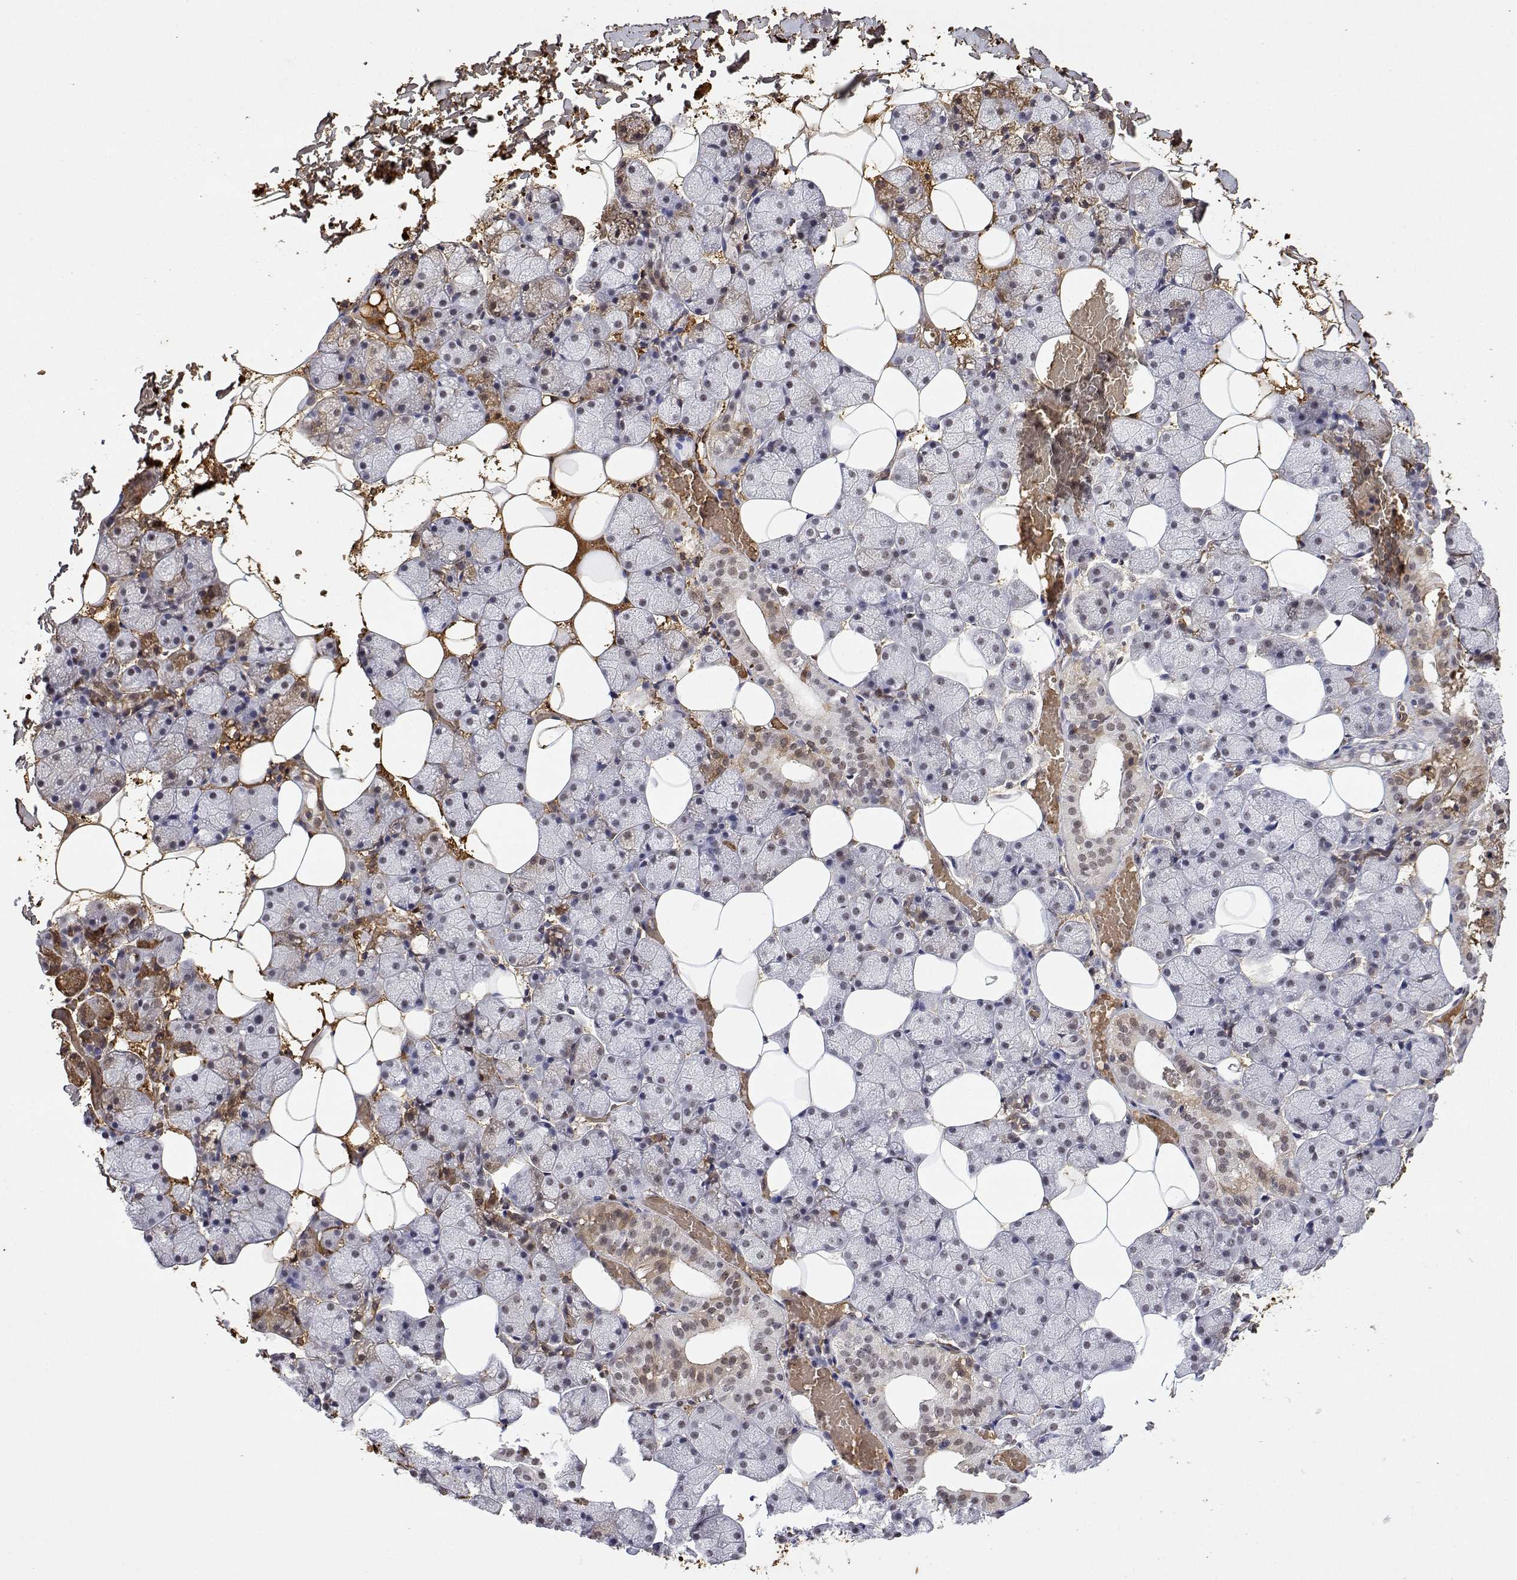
{"staining": {"intensity": "weak", "quantity": "<25%", "location": "nuclear"}, "tissue": "salivary gland", "cell_type": "Glandular cells", "image_type": "normal", "snomed": [{"axis": "morphology", "description": "Normal tissue, NOS"}, {"axis": "topography", "description": "Salivary gland"}], "caption": "A high-resolution image shows IHC staining of normal salivary gland, which reveals no significant staining in glandular cells.", "gene": "ADAR", "patient": {"sex": "male", "age": 38}}